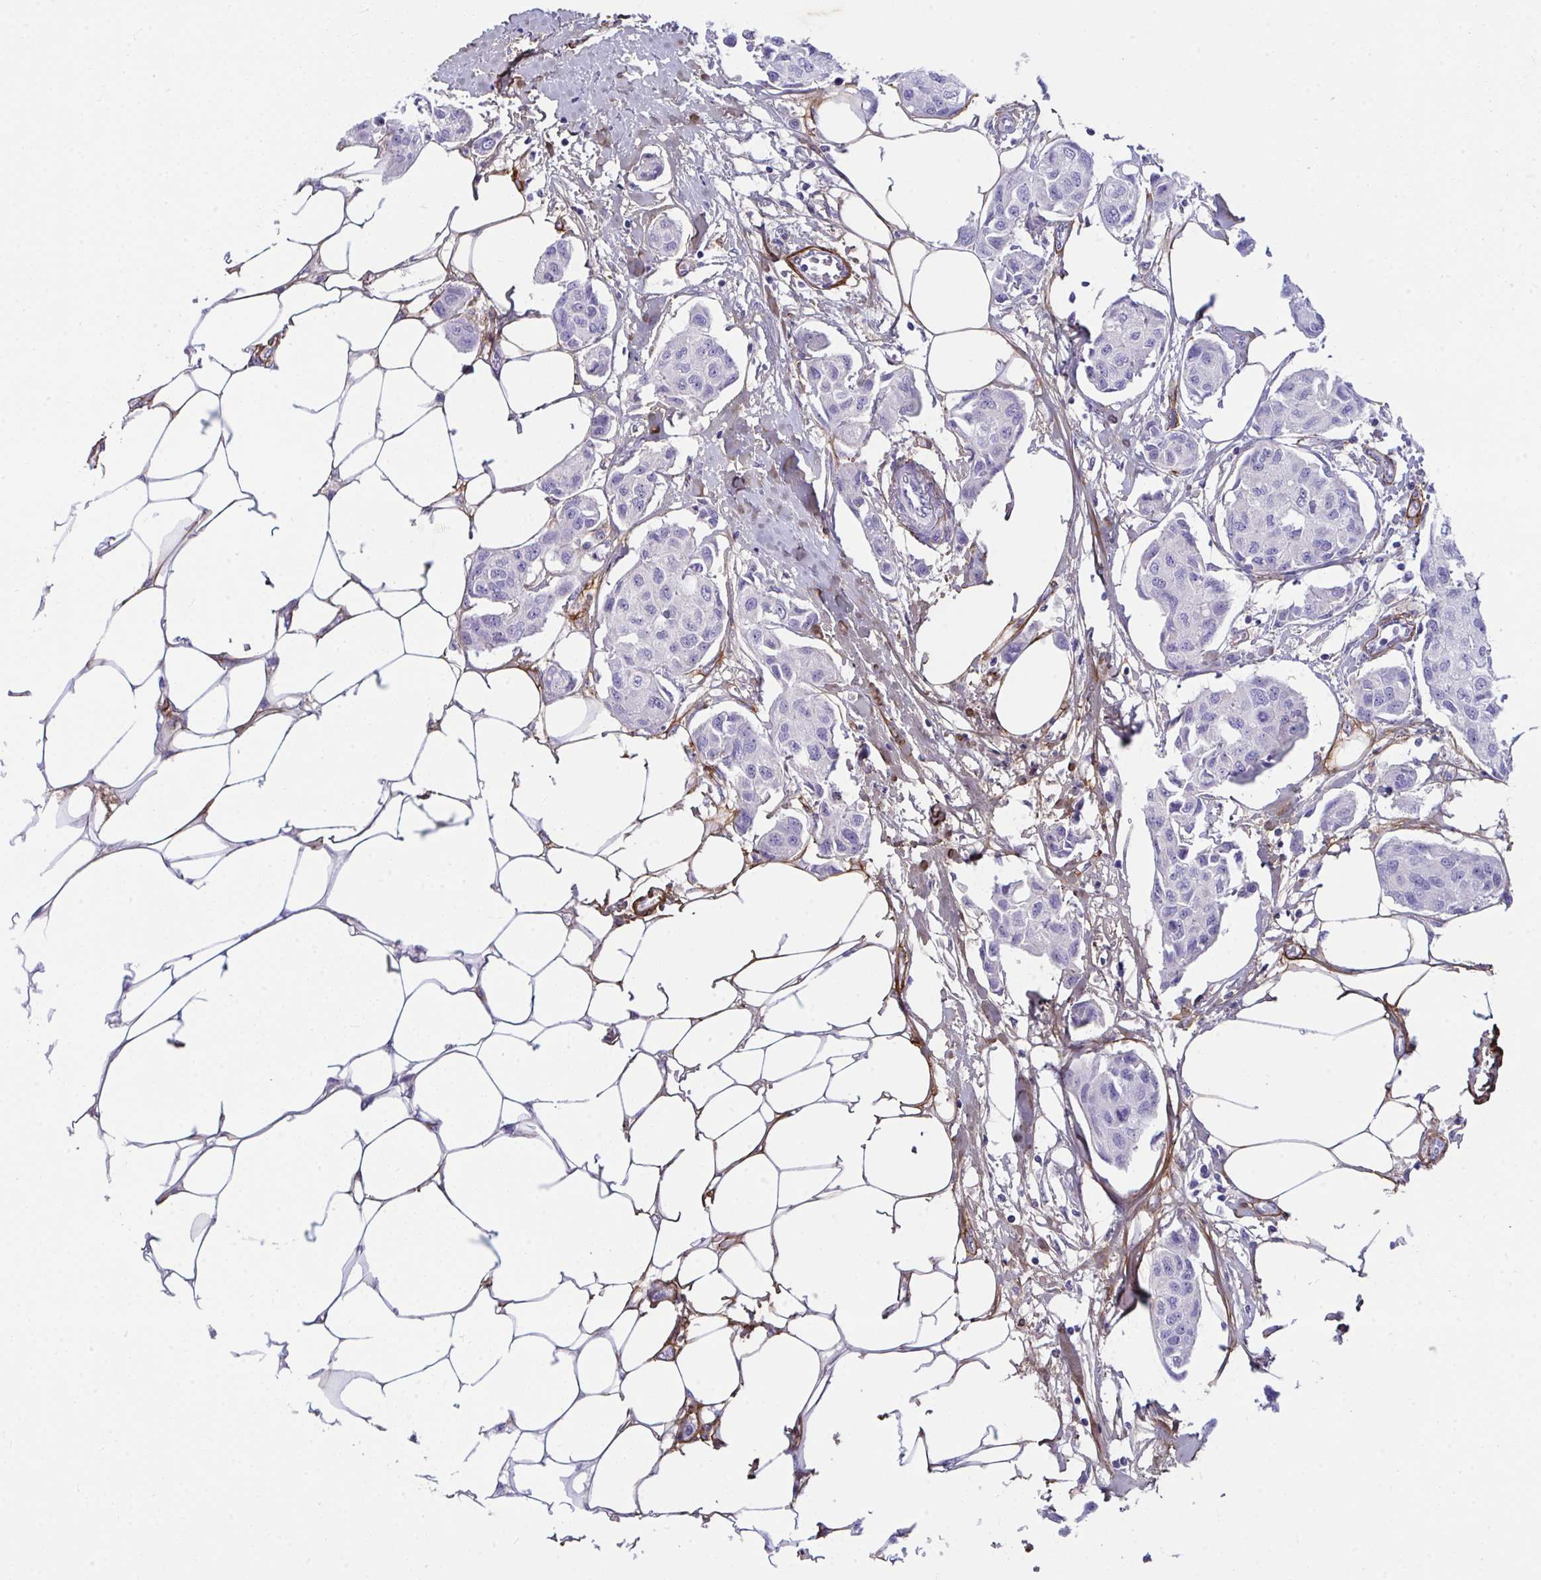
{"staining": {"intensity": "negative", "quantity": "none", "location": "none"}, "tissue": "breast cancer", "cell_type": "Tumor cells", "image_type": "cancer", "snomed": [{"axis": "morphology", "description": "Duct carcinoma"}, {"axis": "topography", "description": "Breast"}, {"axis": "topography", "description": "Lymph node"}], "caption": "Immunohistochemistry (IHC) histopathology image of neoplastic tissue: breast cancer (intraductal carcinoma) stained with DAB reveals no significant protein staining in tumor cells.", "gene": "LHFPL6", "patient": {"sex": "female", "age": 80}}